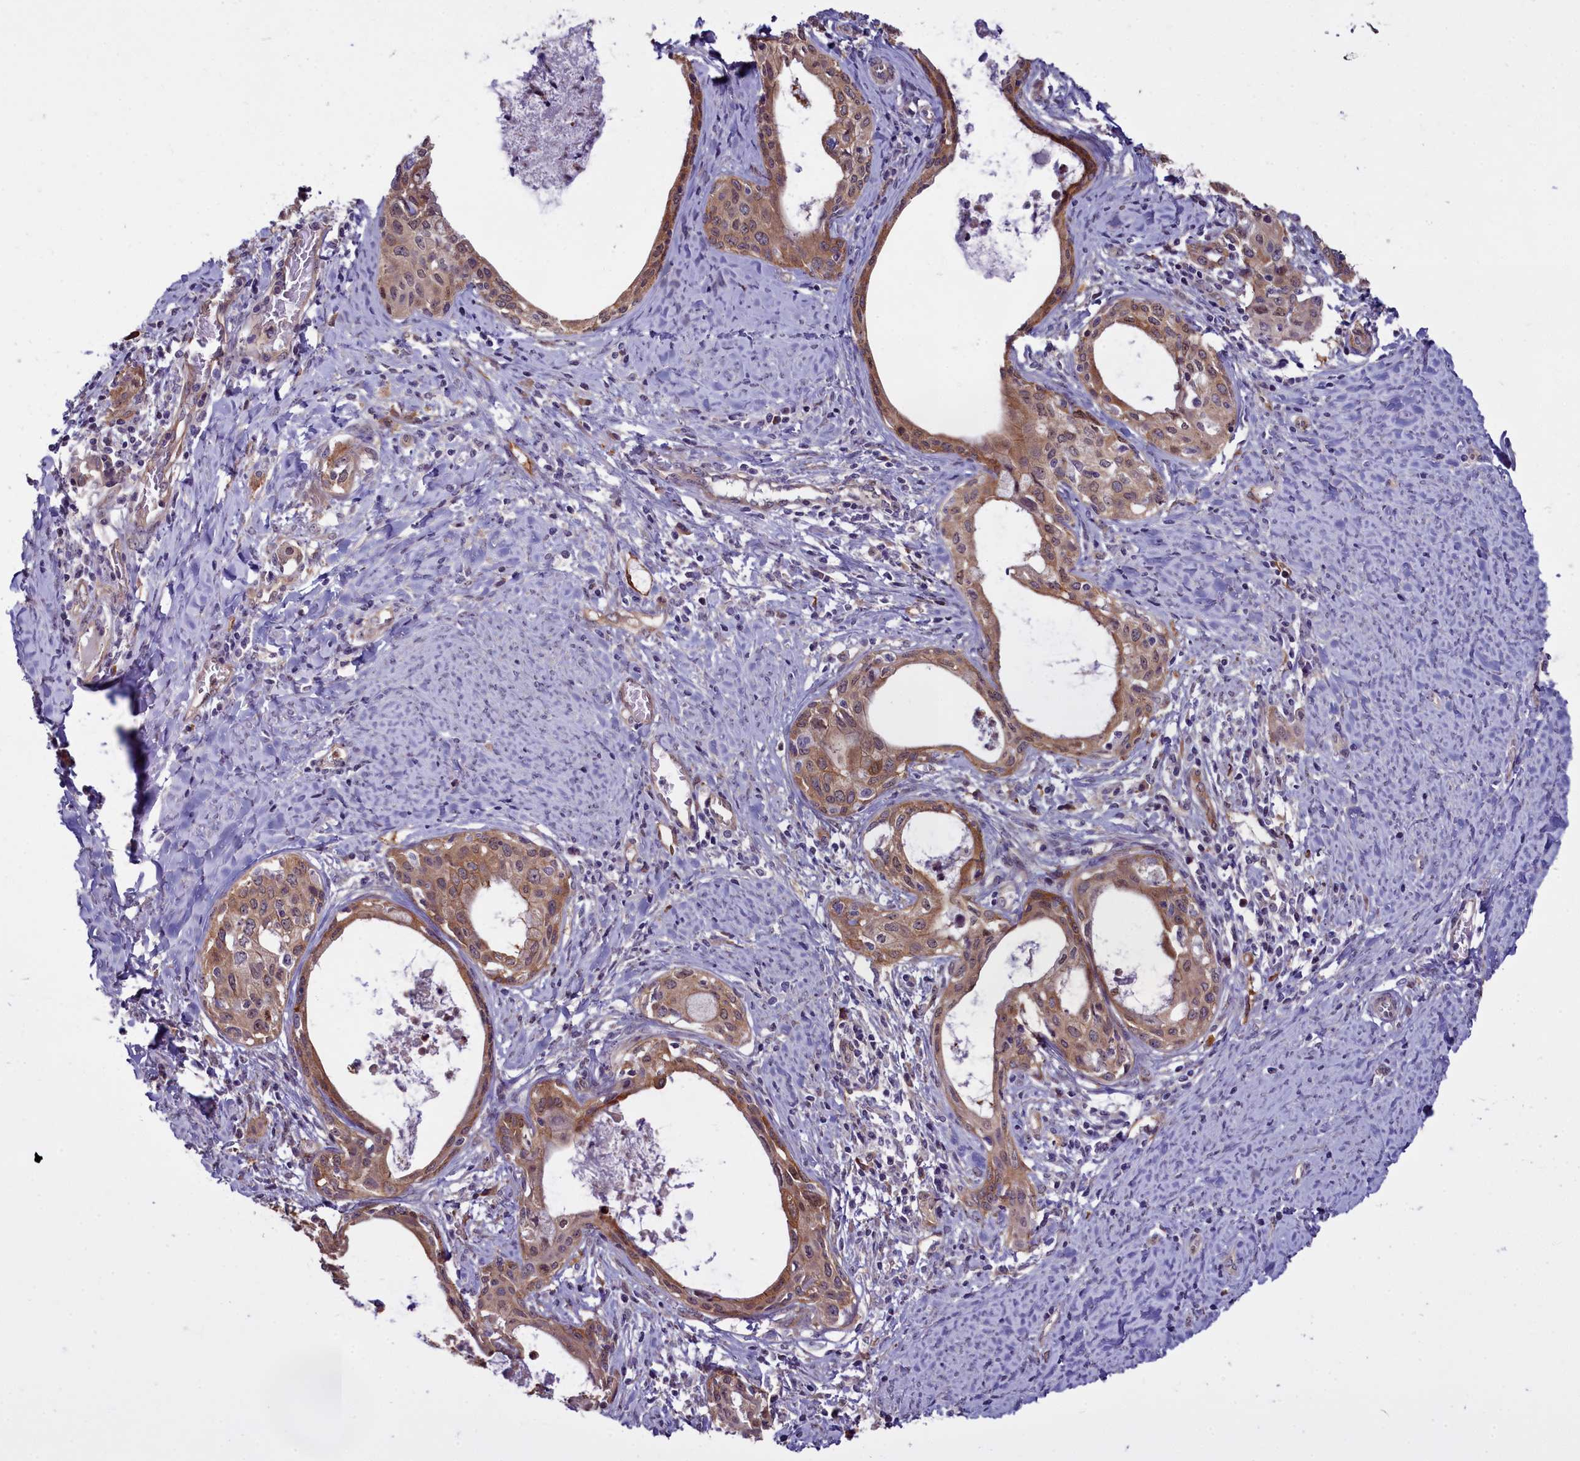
{"staining": {"intensity": "moderate", "quantity": ">75%", "location": "cytoplasmic/membranous"}, "tissue": "cervical cancer", "cell_type": "Tumor cells", "image_type": "cancer", "snomed": [{"axis": "morphology", "description": "Squamous cell carcinoma, NOS"}, {"axis": "morphology", "description": "Adenocarcinoma, NOS"}, {"axis": "topography", "description": "Cervix"}], "caption": "Cervical cancer (adenocarcinoma) stained with a brown dye displays moderate cytoplasmic/membranous positive staining in about >75% of tumor cells.", "gene": "BCAR1", "patient": {"sex": "female", "age": 52}}